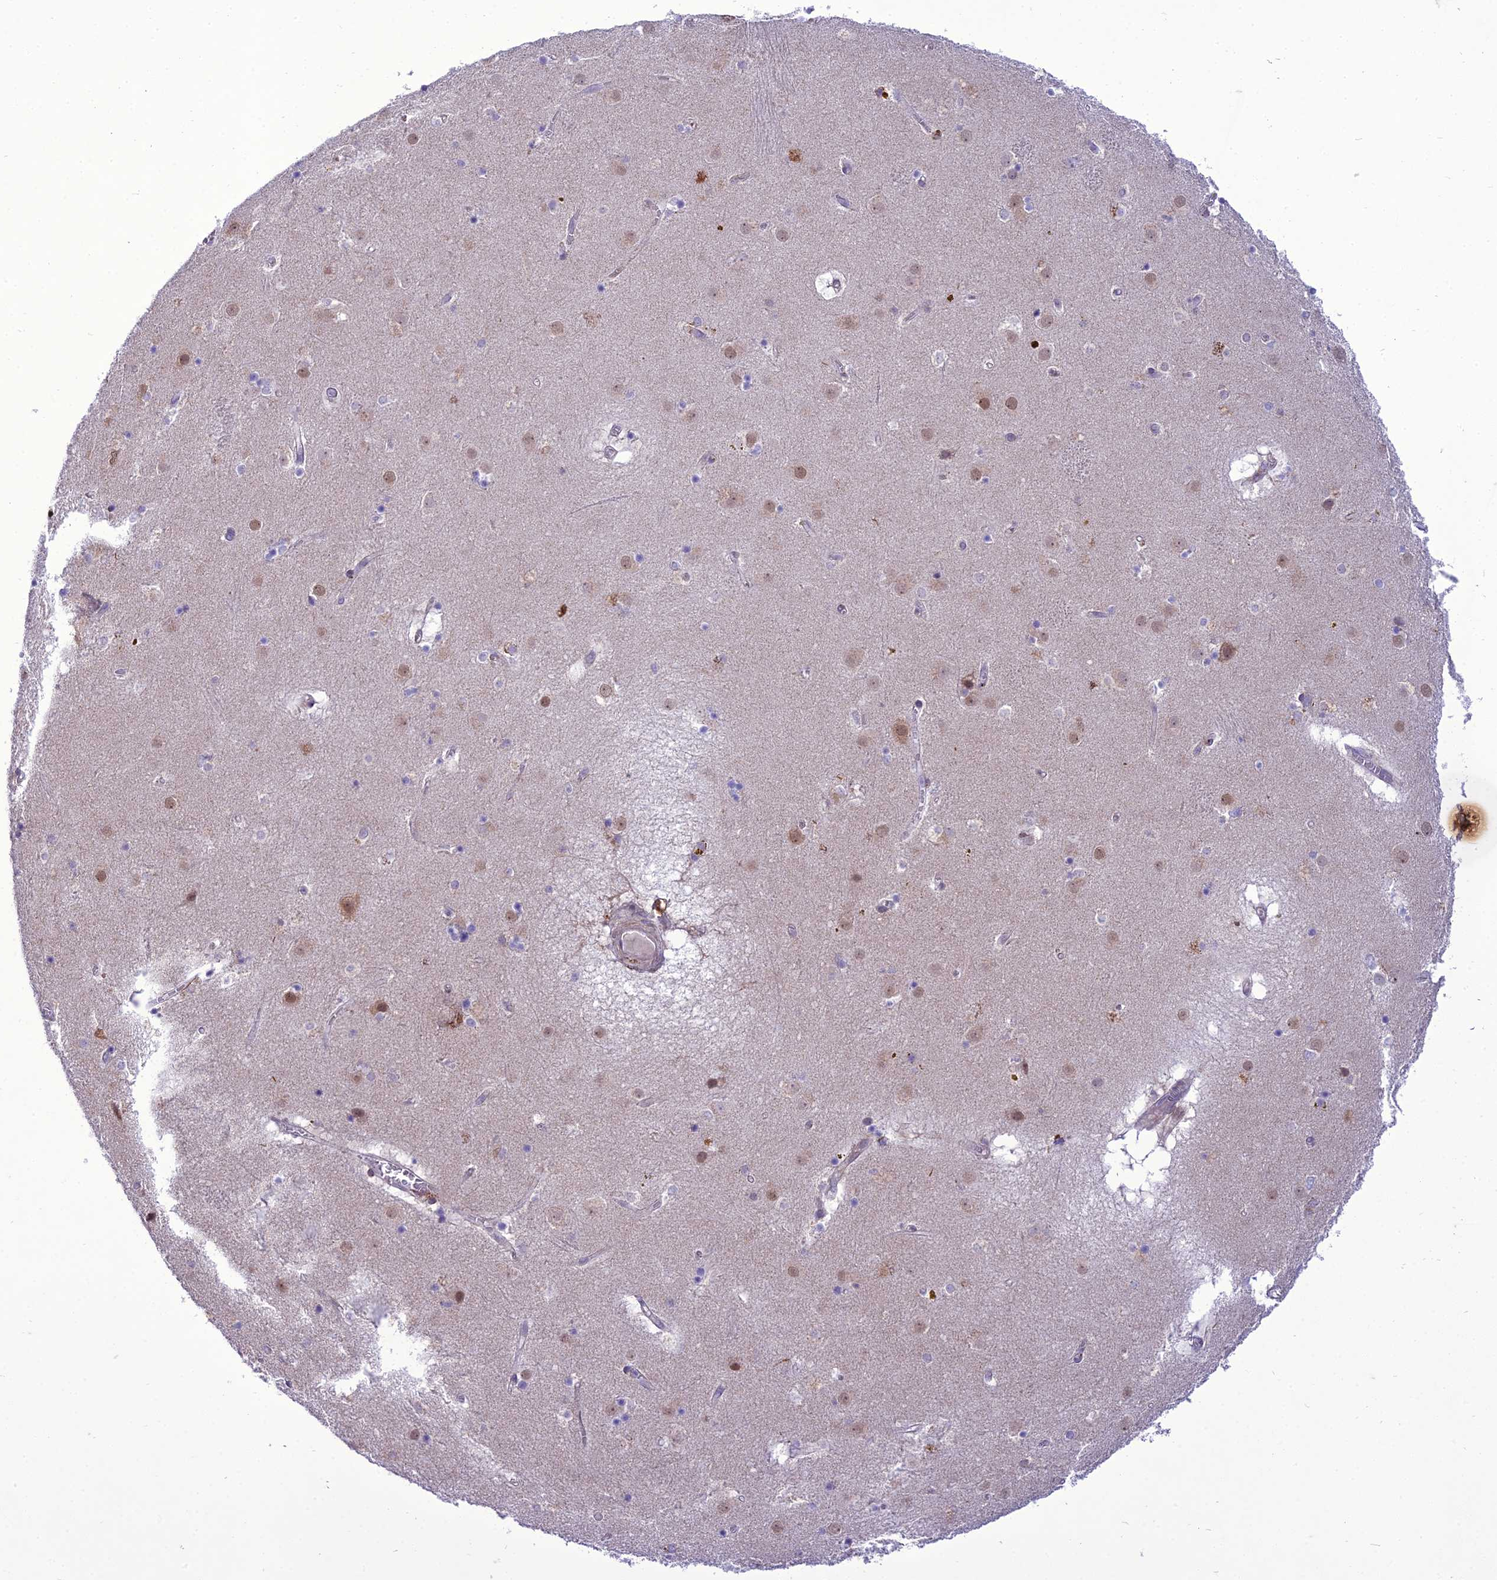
{"staining": {"intensity": "negative", "quantity": "none", "location": "none"}, "tissue": "caudate", "cell_type": "Glial cells", "image_type": "normal", "snomed": [{"axis": "morphology", "description": "Normal tissue, NOS"}, {"axis": "topography", "description": "Lateral ventricle wall"}], "caption": "A high-resolution image shows immunohistochemistry staining of normal caudate, which exhibits no significant expression in glial cells.", "gene": "NEURL2", "patient": {"sex": "male", "age": 70}}